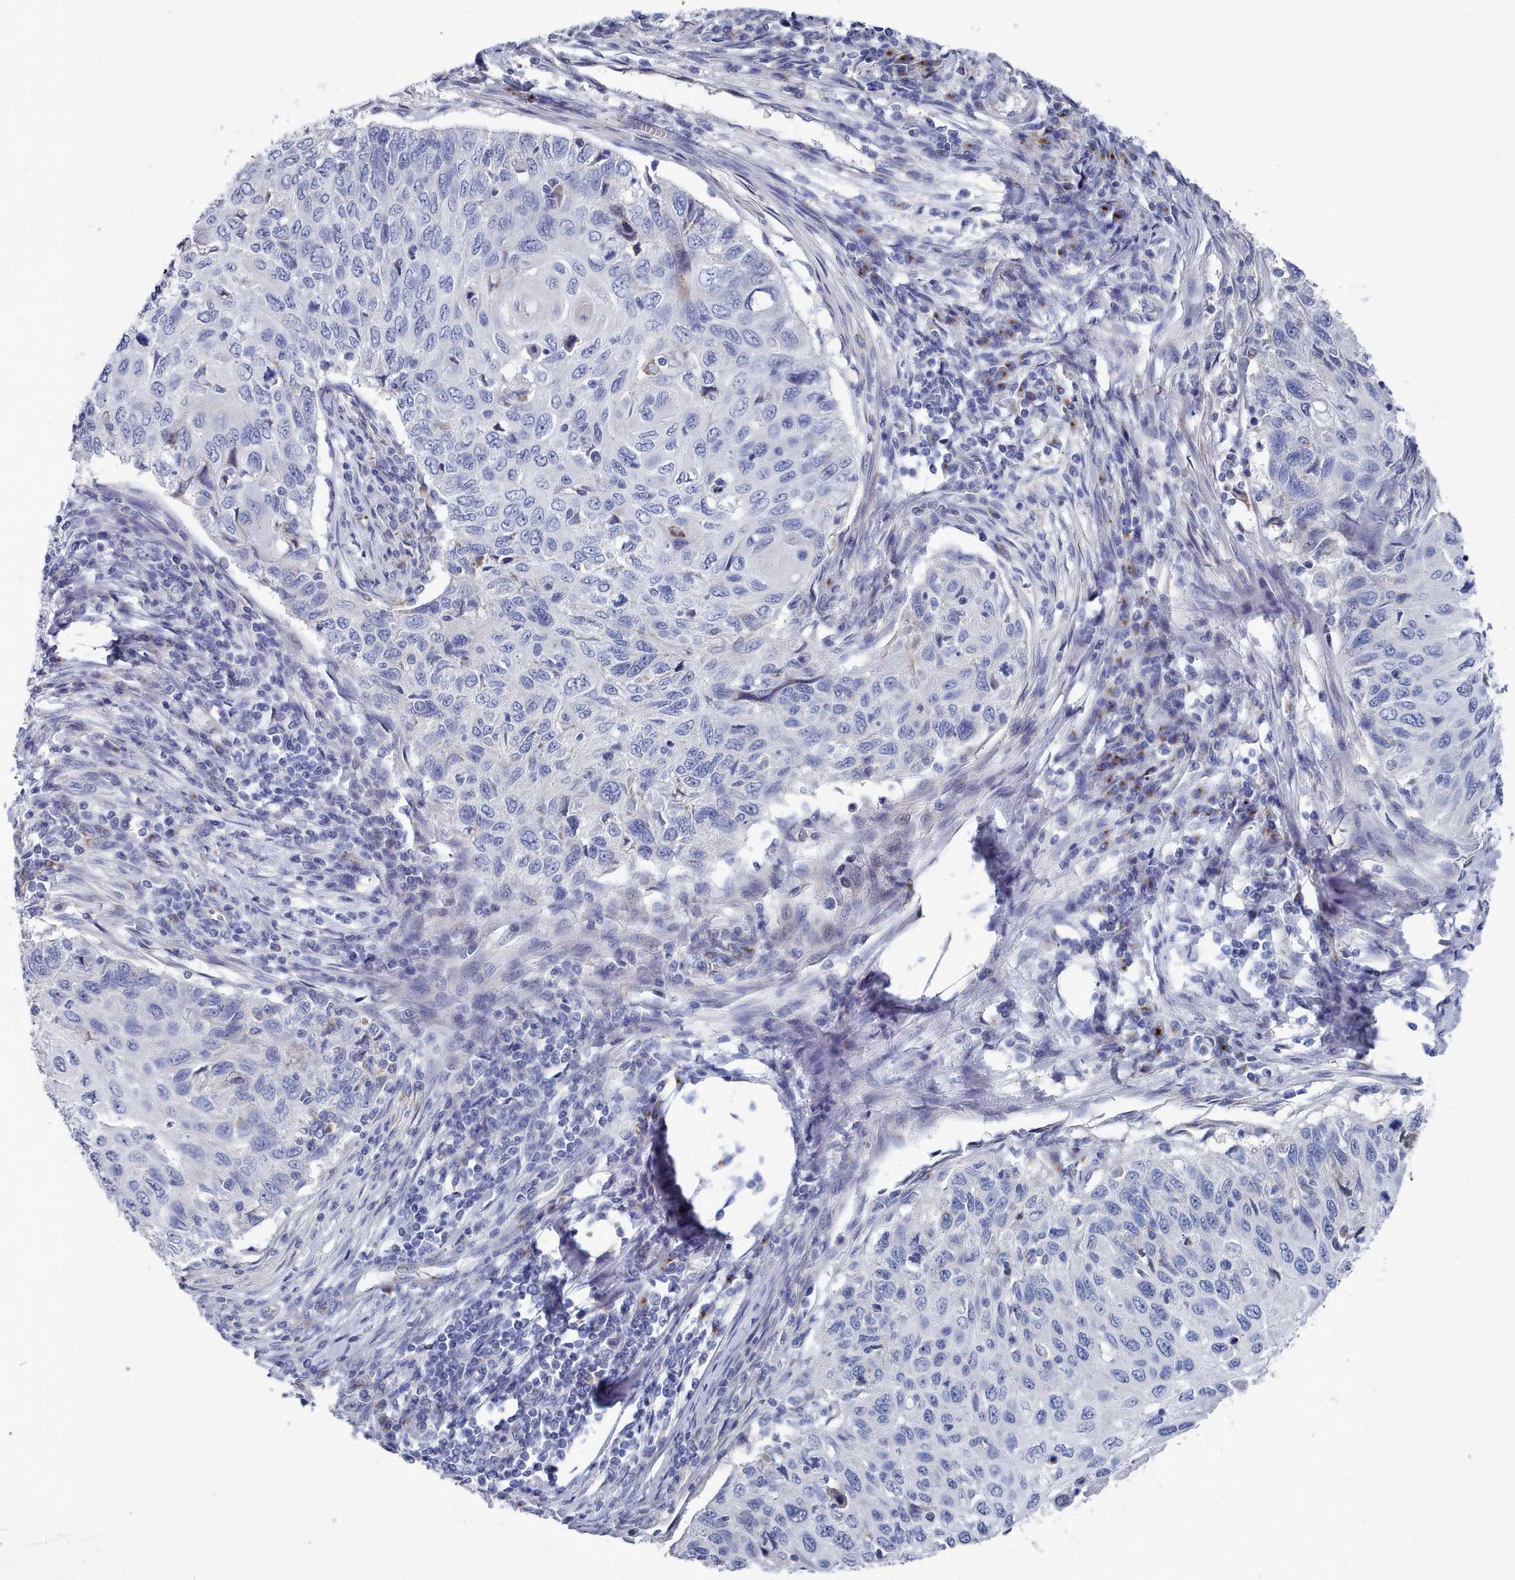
{"staining": {"intensity": "negative", "quantity": "none", "location": "none"}, "tissue": "cervical cancer", "cell_type": "Tumor cells", "image_type": "cancer", "snomed": [{"axis": "morphology", "description": "Squamous cell carcinoma, NOS"}, {"axis": "topography", "description": "Cervix"}], "caption": "Immunohistochemical staining of human cervical cancer (squamous cell carcinoma) demonstrates no significant positivity in tumor cells.", "gene": "PDE4C", "patient": {"sex": "female", "age": 70}}